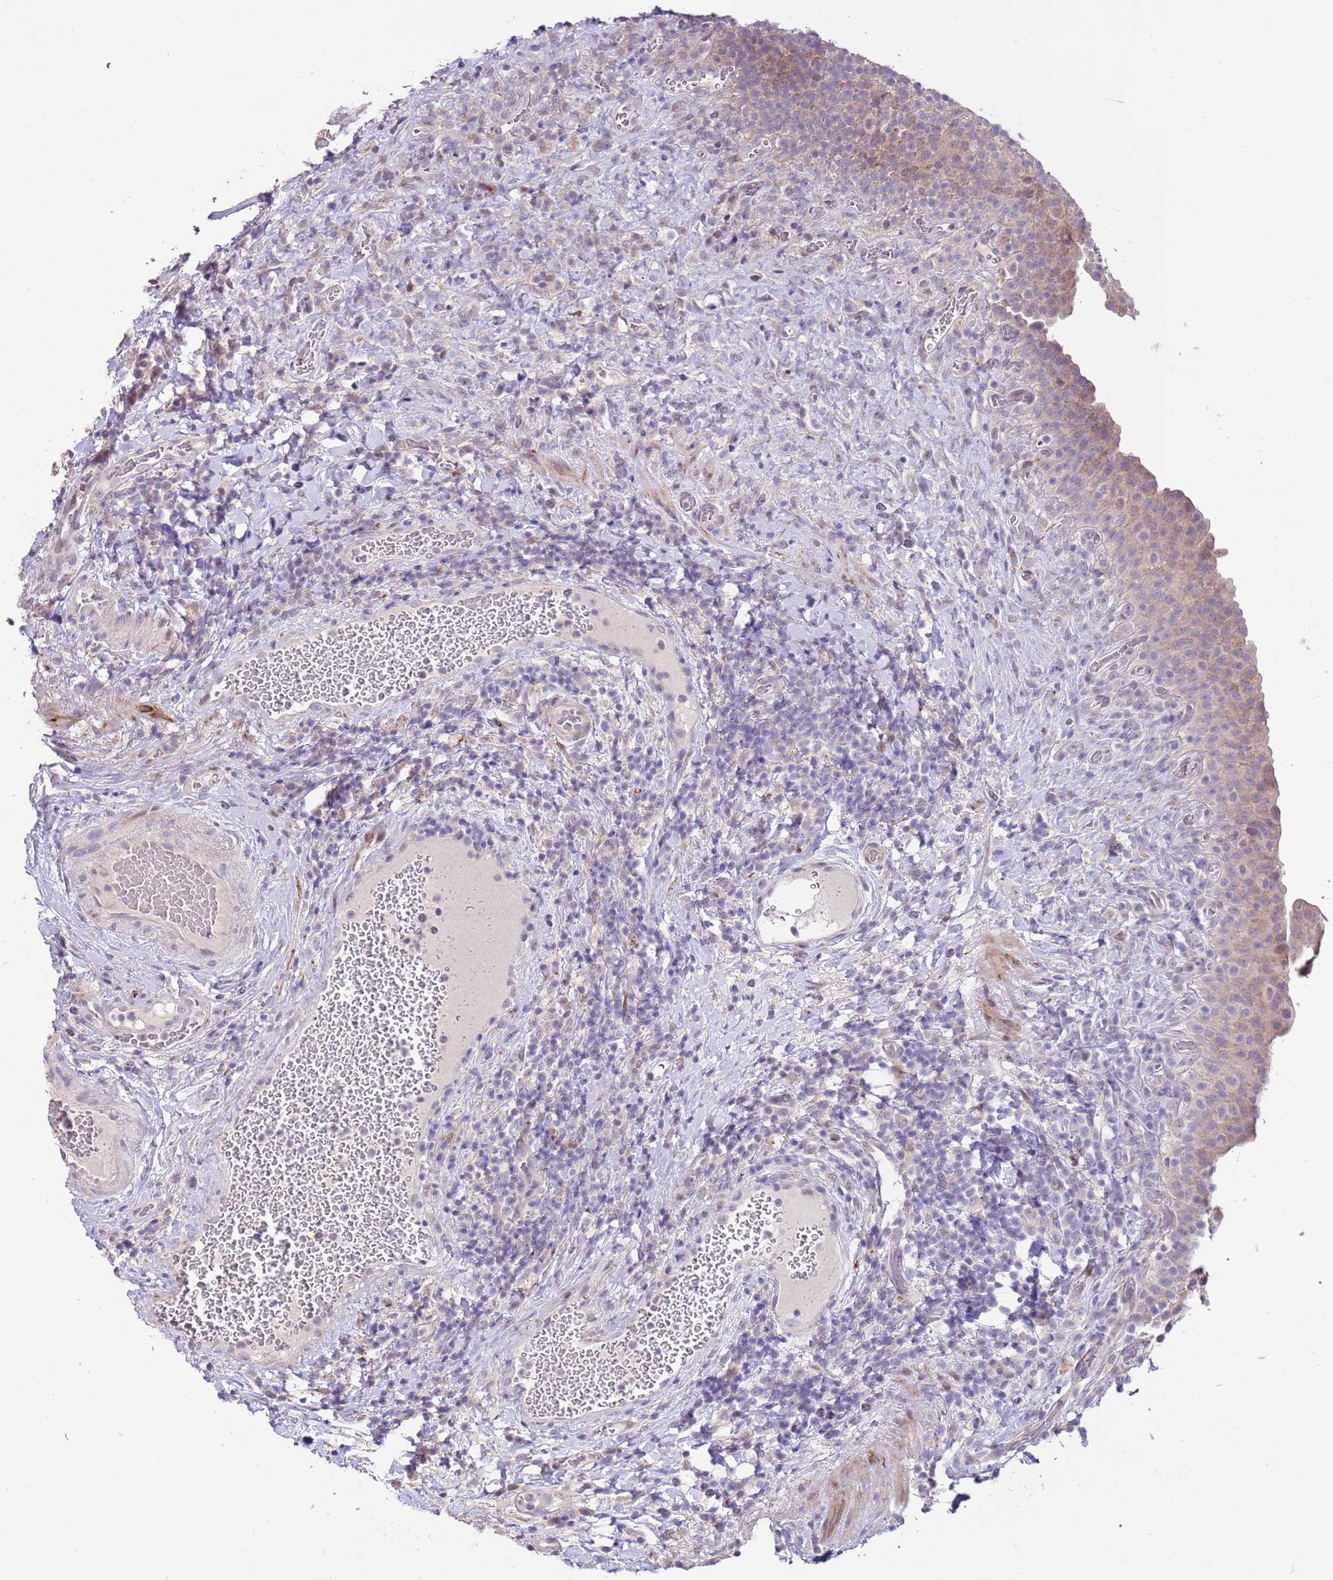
{"staining": {"intensity": "weak", "quantity": "25%-75%", "location": "cytoplasmic/membranous"}, "tissue": "urinary bladder", "cell_type": "Urothelial cells", "image_type": "normal", "snomed": [{"axis": "morphology", "description": "Normal tissue, NOS"}, {"axis": "morphology", "description": "Urothelial carcinoma, High grade"}, {"axis": "topography", "description": "Urinary bladder"}], "caption": "High-power microscopy captured an immunohistochemistry (IHC) photomicrograph of normal urinary bladder, revealing weak cytoplasmic/membranous positivity in approximately 25%-75% of urothelial cells.", "gene": "LGI4", "patient": {"sex": "female", "age": 60}}